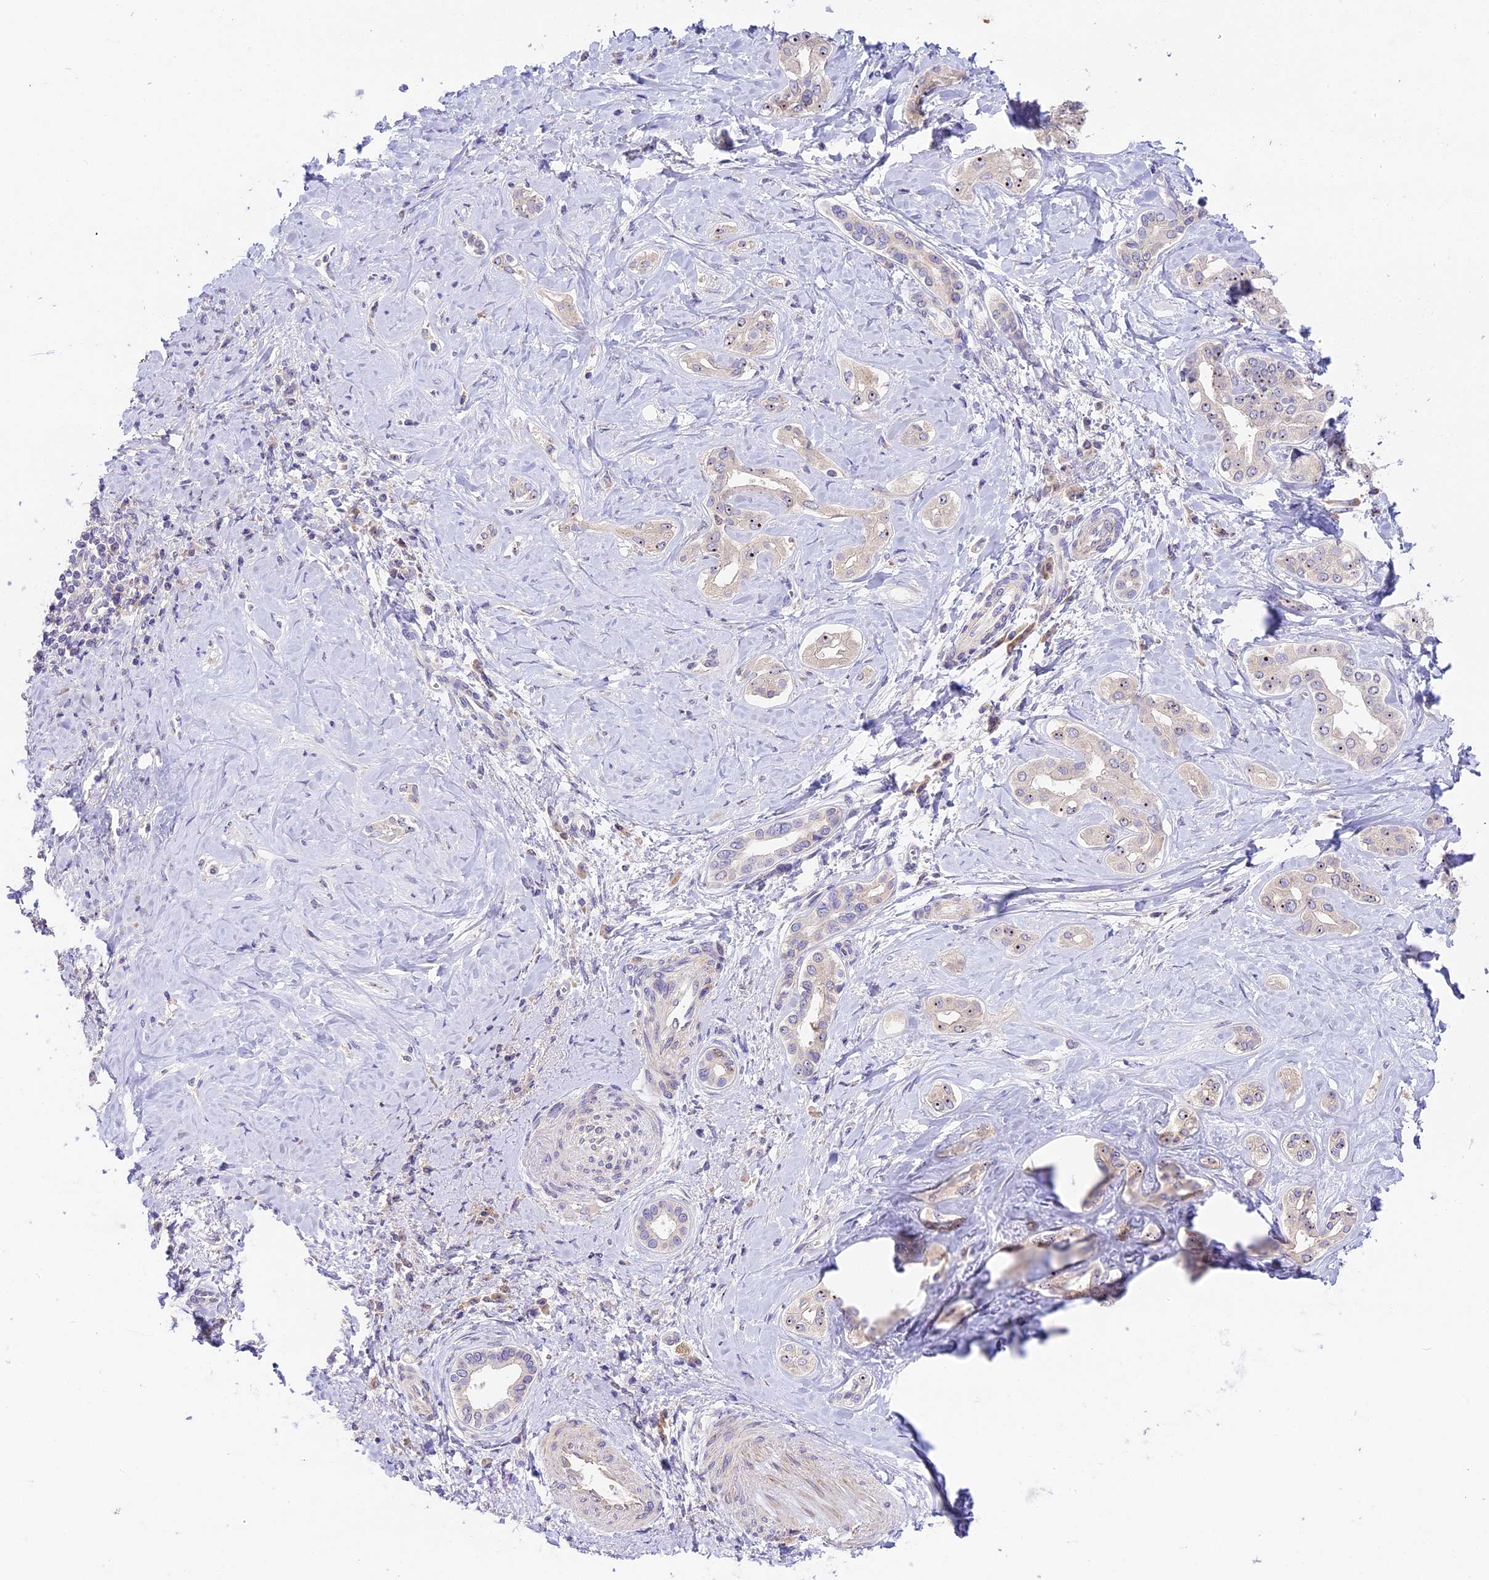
{"staining": {"intensity": "weak", "quantity": "25%-75%", "location": "nuclear"}, "tissue": "liver cancer", "cell_type": "Tumor cells", "image_type": "cancer", "snomed": [{"axis": "morphology", "description": "Cholangiocarcinoma"}, {"axis": "topography", "description": "Liver"}], "caption": "Liver cancer (cholangiocarcinoma) was stained to show a protein in brown. There is low levels of weak nuclear expression in about 25%-75% of tumor cells. (DAB IHC with brightfield microscopy, high magnification).", "gene": "RAD51", "patient": {"sex": "female", "age": 77}}